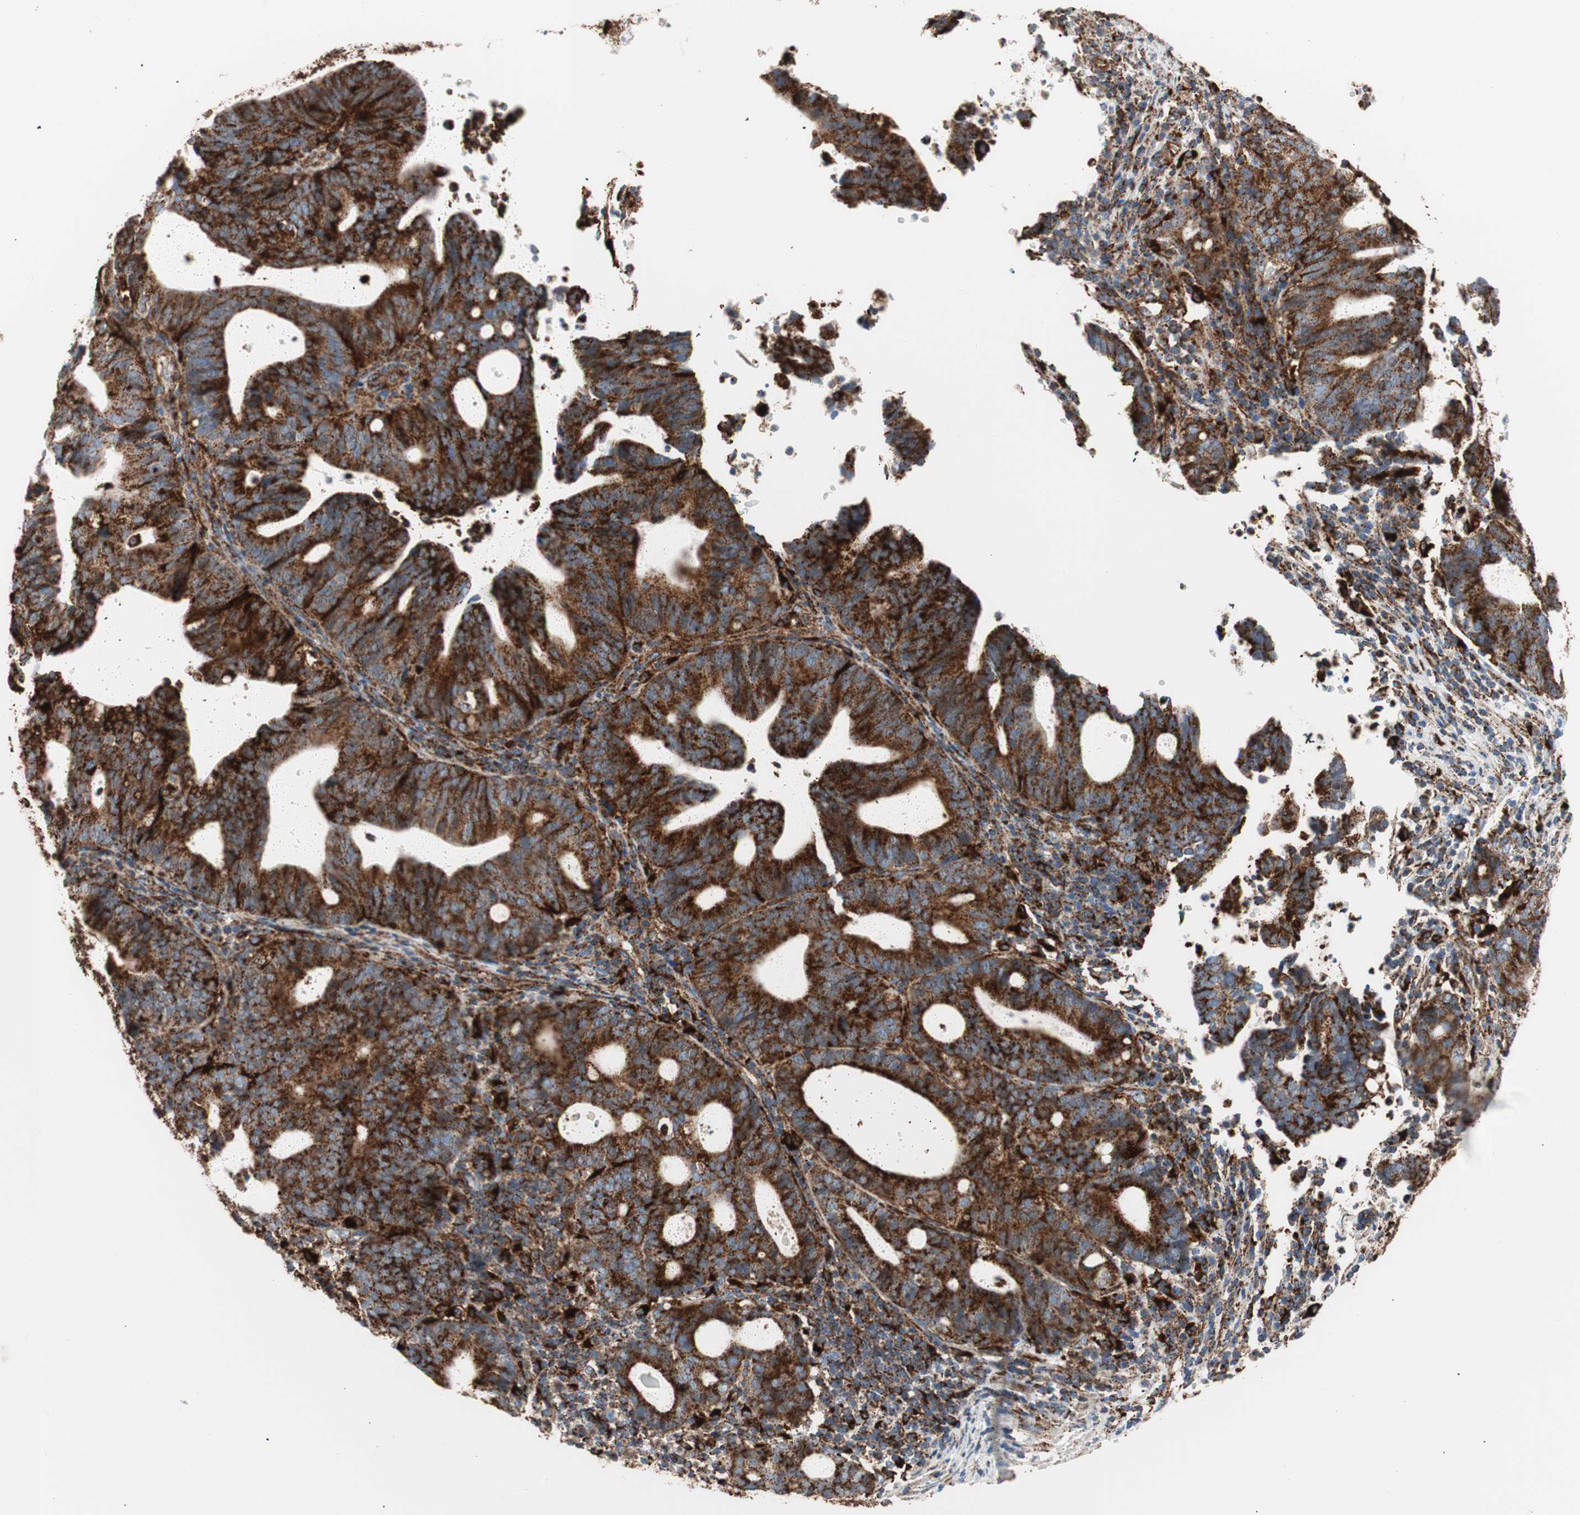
{"staining": {"intensity": "strong", "quantity": ">75%", "location": "cytoplasmic/membranous"}, "tissue": "endometrial cancer", "cell_type": "Tumor cells", "image_type": "cancer", "snomed": [{"axis": "morphology", "description": "Adenocarcinoma, NOS"}, {"axis": "topography", "description": "Uterus"}], "caption": "Brown immunohistochemical staining in endometrial adenocarcinoma demonstrates strong cytoplasmic/membranous staining in approximately >75% of tumor cells. (Brightfield microscopy of DAB IHC at high magnification).", "gene": "LAMP1", "patient": {"sex": "female", "age": 83}}